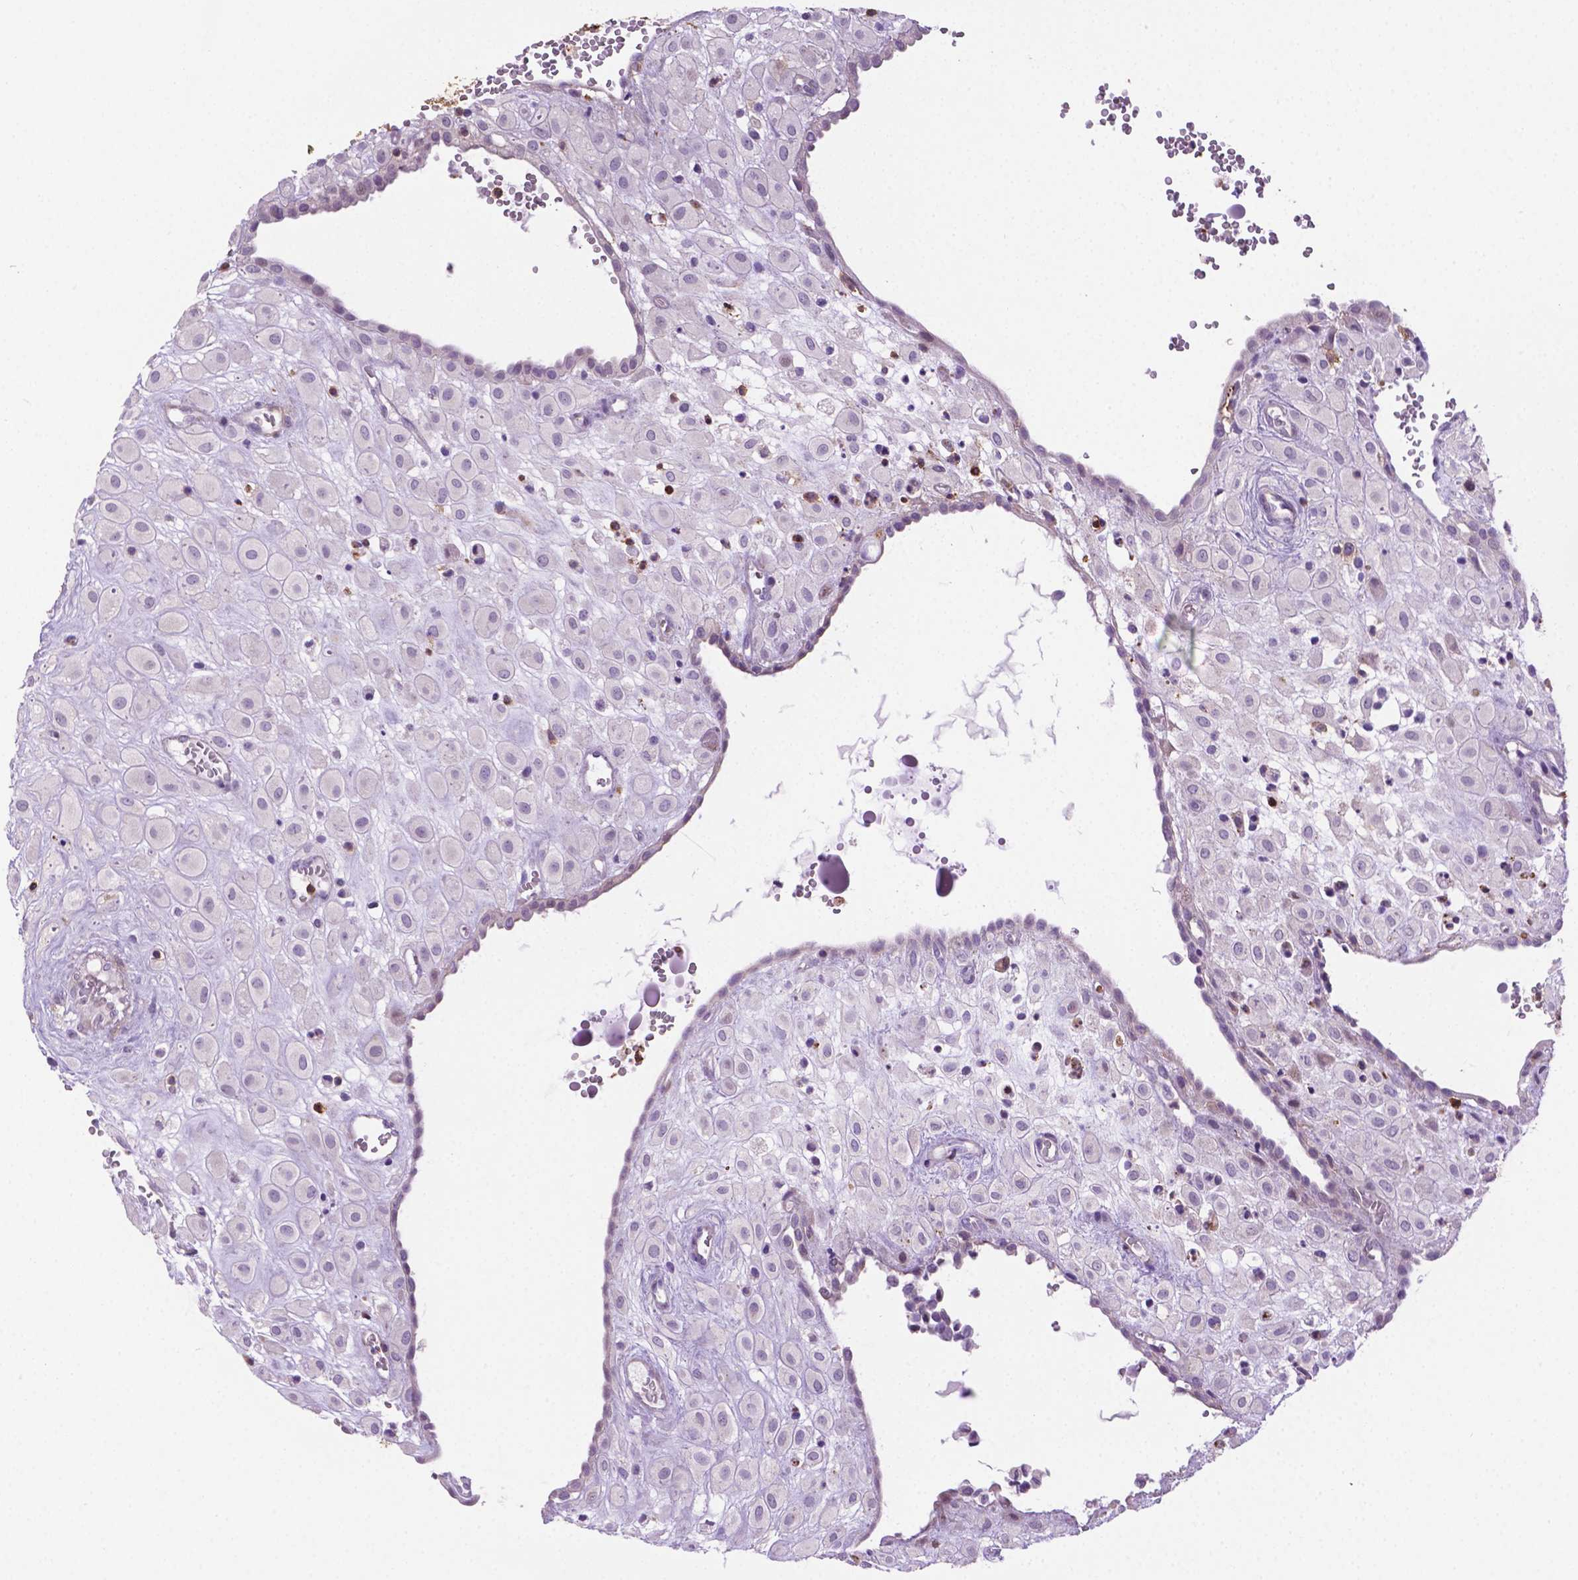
{"staining": {"intensity": "negative", "quantity": "none", "location": "none"}, "tissue": "placenta", "cell_type": "Decidual cells", "image_type": "normal", "snomed": [{"axis": "morphology", "description": "Normal tissue, NOS"}, {"axis": "topography", "description": "Placenta"}], "caption": "A high-resolution micrograph shows IHC staining of benign placenta, which displays no significant positivity in decidual cells. Nuclei are stained in blue.", "gene": "ACAD10", "patient": {"sex": "female", "age": 24}}